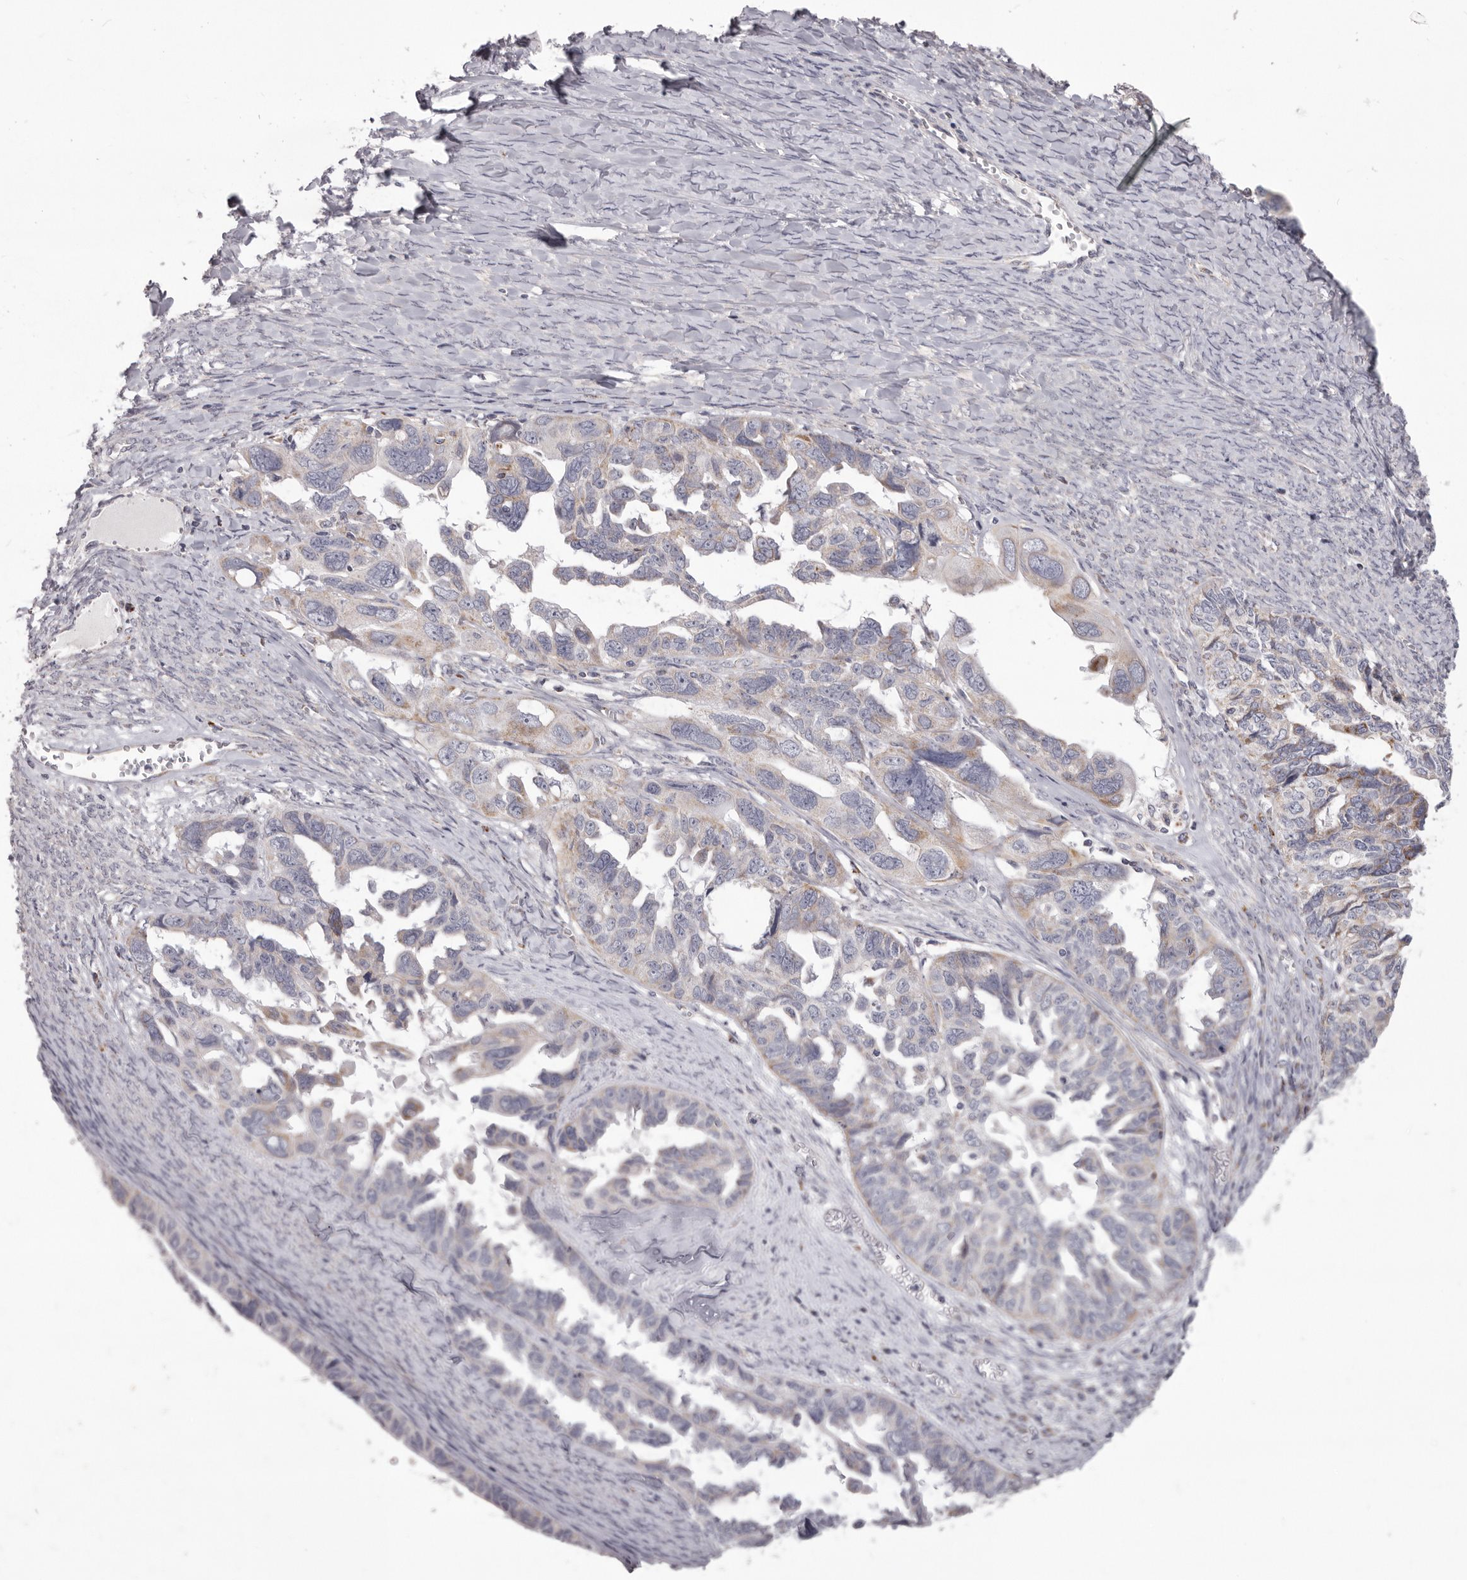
{"staining": {"intensity": "weak", "quantity": "<25%", "location": "cytoplasmic/membranous"}, "tissue": "ovarian cancer", "cell_type": "Tumor cells", "image_type": "cancer", "snomed": [{"axis": "morphology", "description": "Cystadenocarcinoma, serous, NOS"}, {"axis": "topography", "description": "Ovary"}], "caption": "A high-resolution micrograph shows immunohistochemistry staining of serous cystadenocarcinoma (ovarian), which demonstrates no significant expression in tumor cells.", "gene": "PRMT2", "patient": {"sex": "female", "age": 79}}